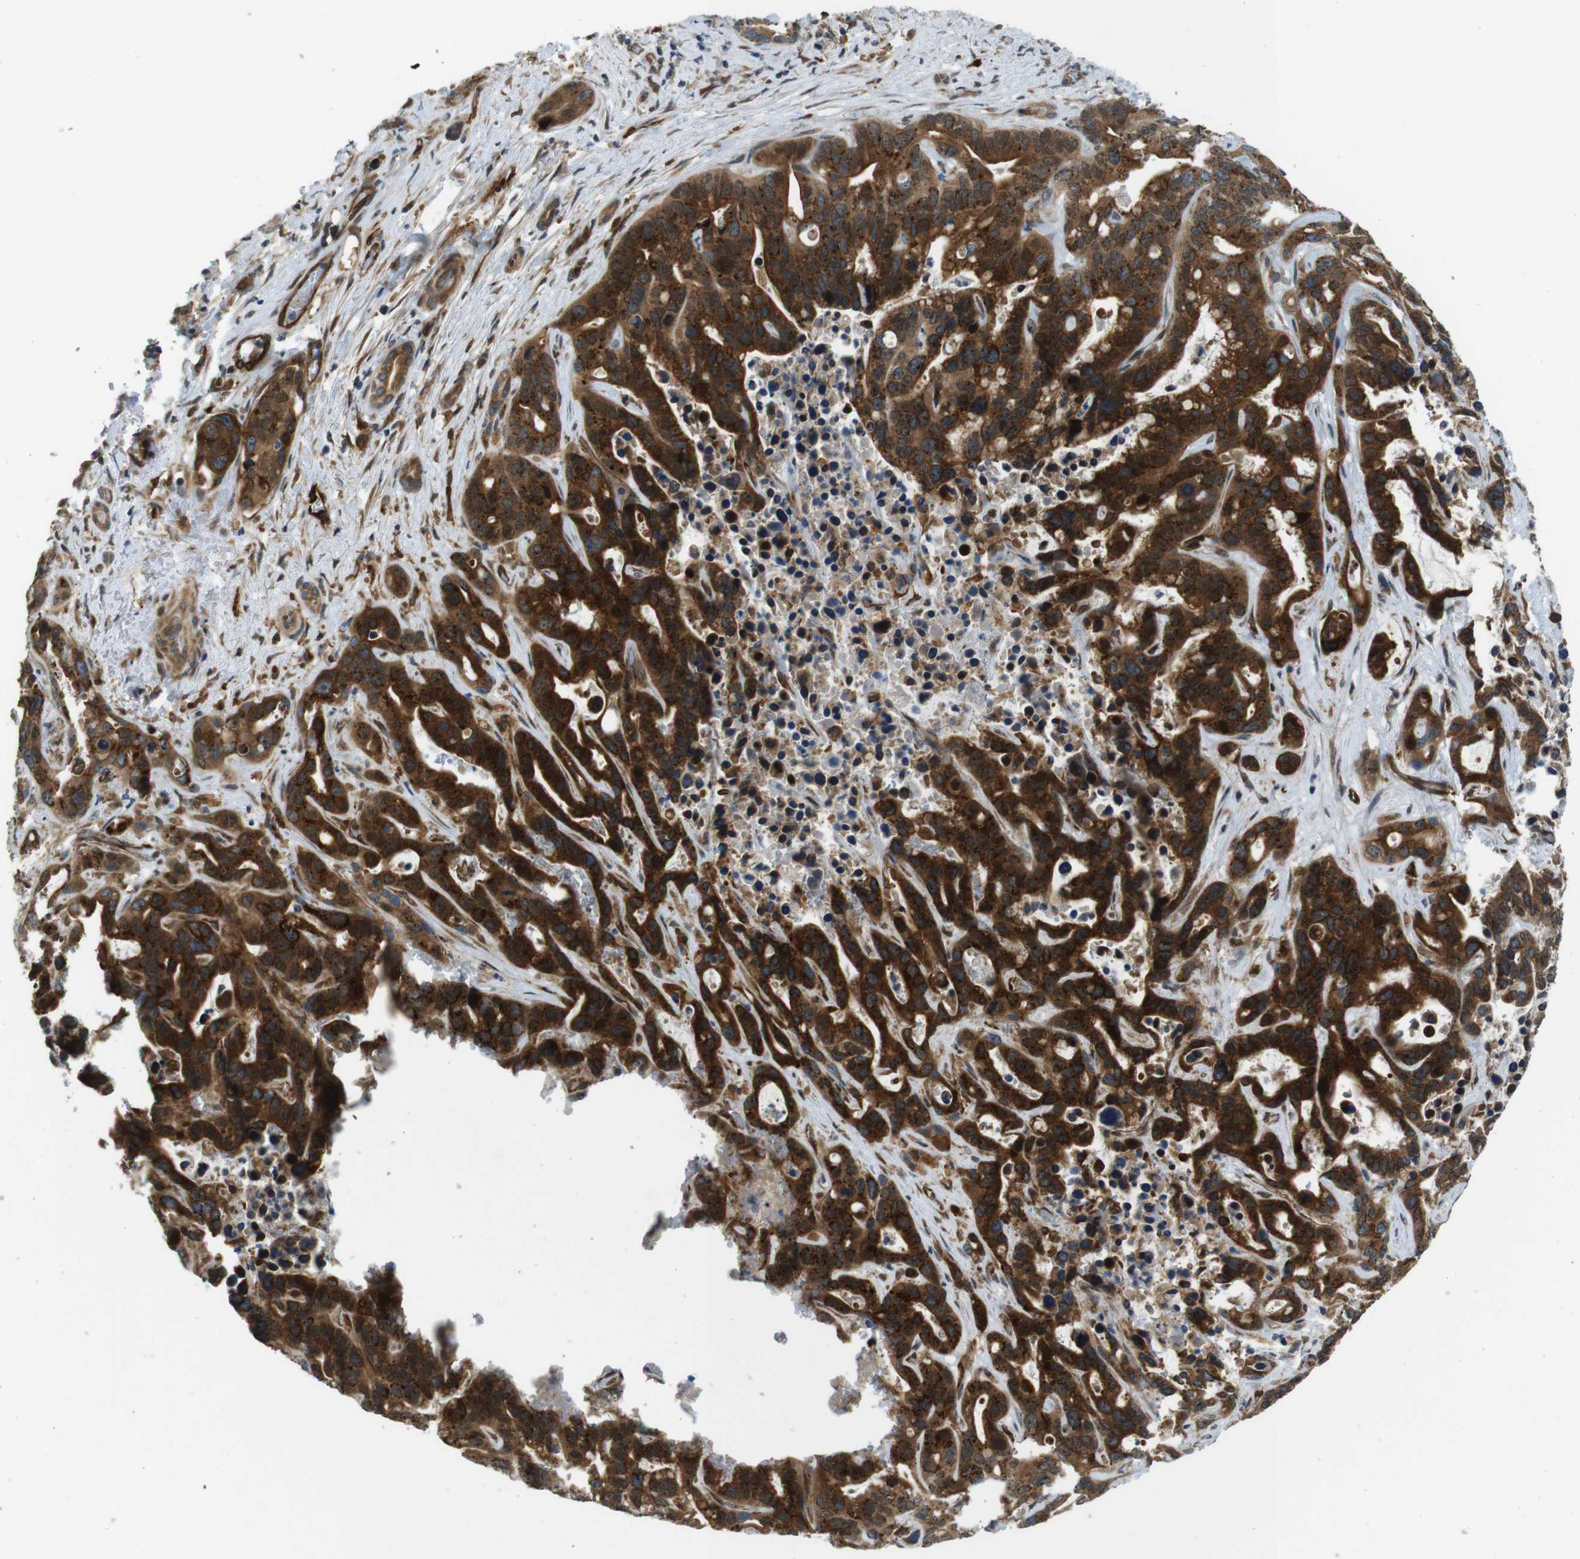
{"staining": {"intensity": "strong", "quantity": ">75%", "location": "cytoplasmic/membranous"}, "tissue": "liver cancer", "cell_type": "Tumor cells", "image_type": "cancer", "snomed": [{"axis": "morphology", "description": "Cholangiocarcinoma"}, {"axis": "topography", "description": "Liver"}], "caption": "Human cholangiocarcinoma (liver) stained with a protein marker displays strong staining in tumor cells.", "gene": "PALD1", "patient": {"sex": "female", "age": 65}}